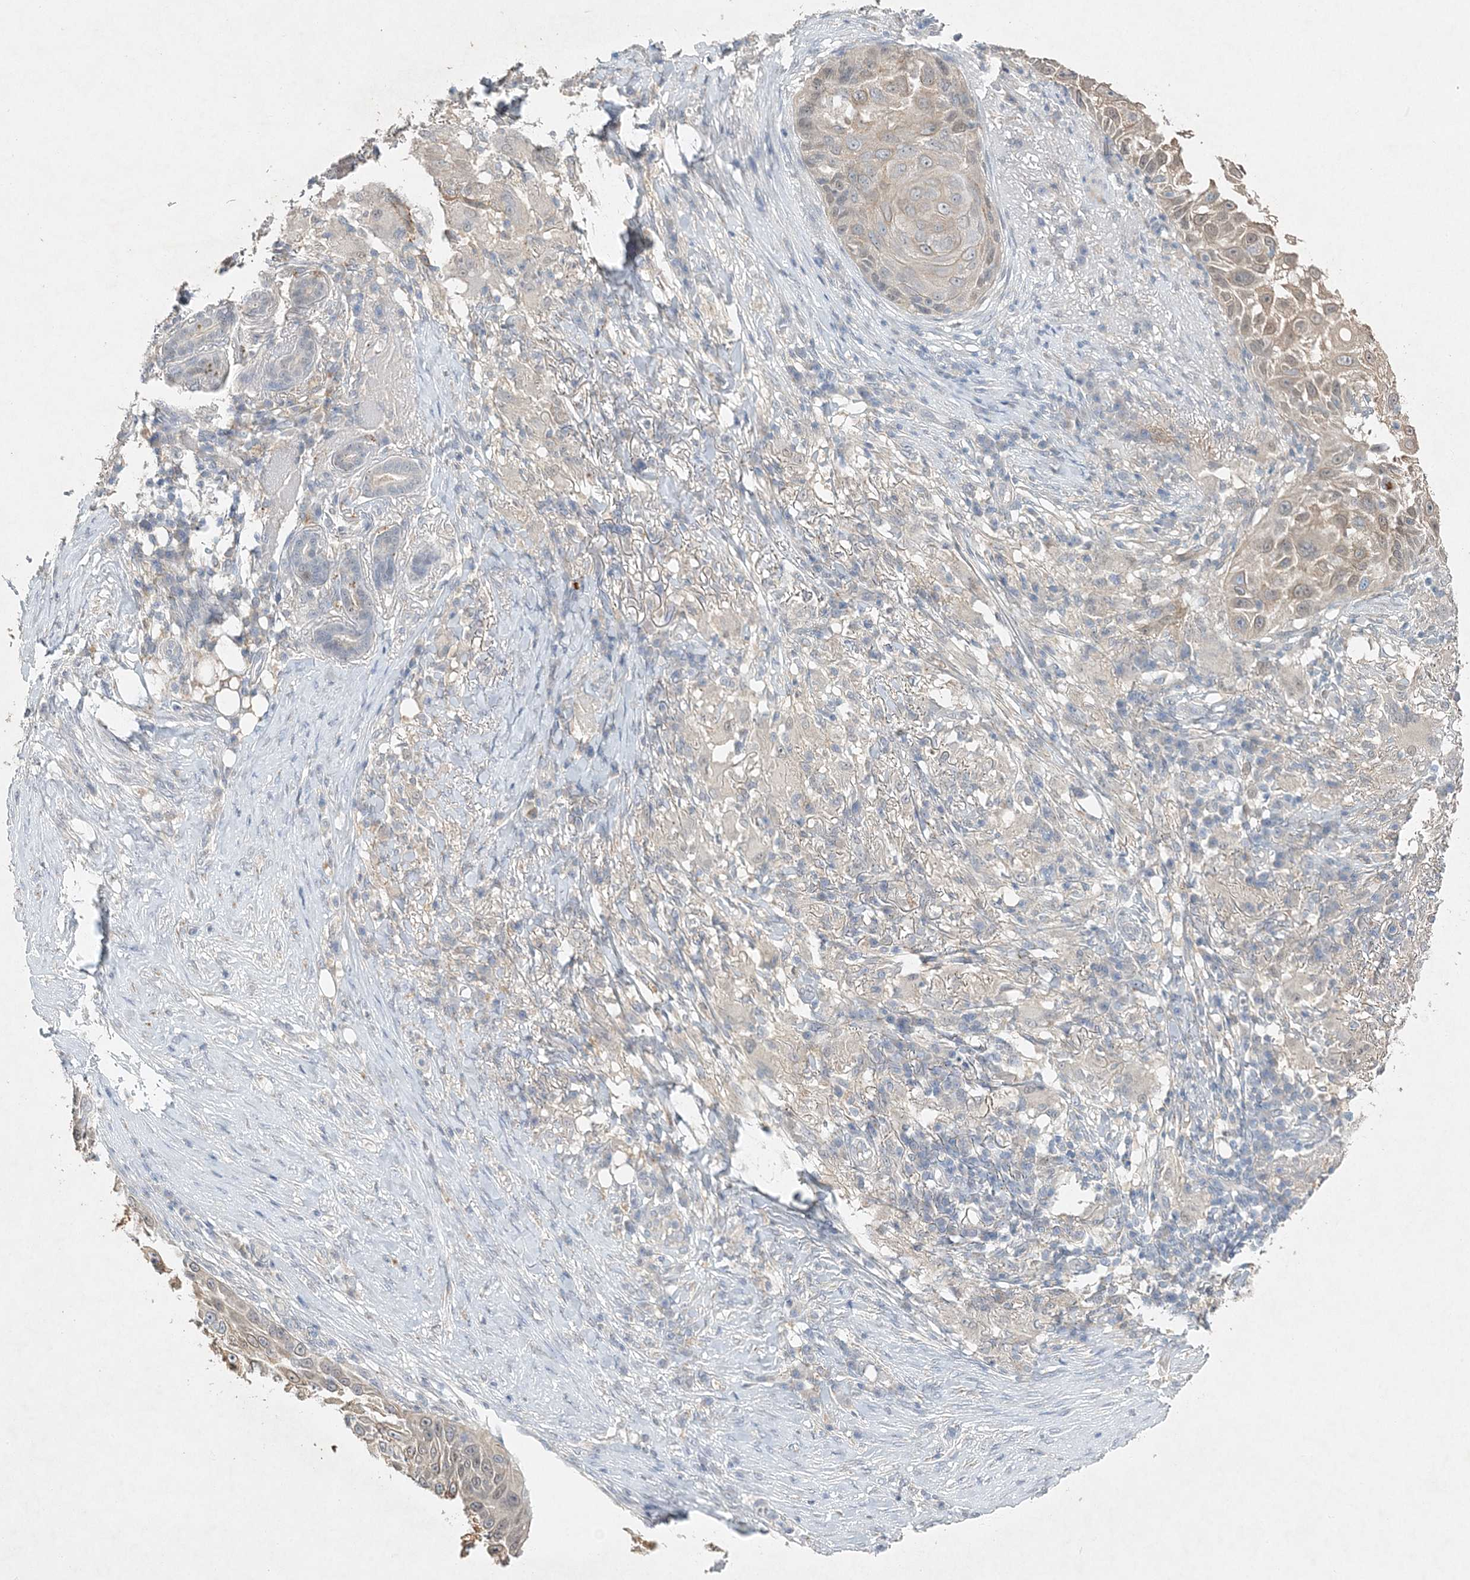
{"staining": {"intensity": "weak", "quantity": "25%-75%", "location": "cytoplasmic/membranous"}, "tissue": "skin cancer", "cell_type": "Tumor cells", "image_type": "cancer", "snomed": [{"axis": "morphology", "description": "Squamous cell carcinoma, NOS"}, {"axis": "topography", "description": "Skin"}], "caption": "The histopathology image reveals staining of skin squamous cell carcinoma, revealing weak cytoplasmic/membranous protein staining (brown color) within tumor cells. The protein is shown in brown color, while the nuclei are stained blue.", "gene": "MAT2B", "patient": {"sex": "female", "age": 44}}